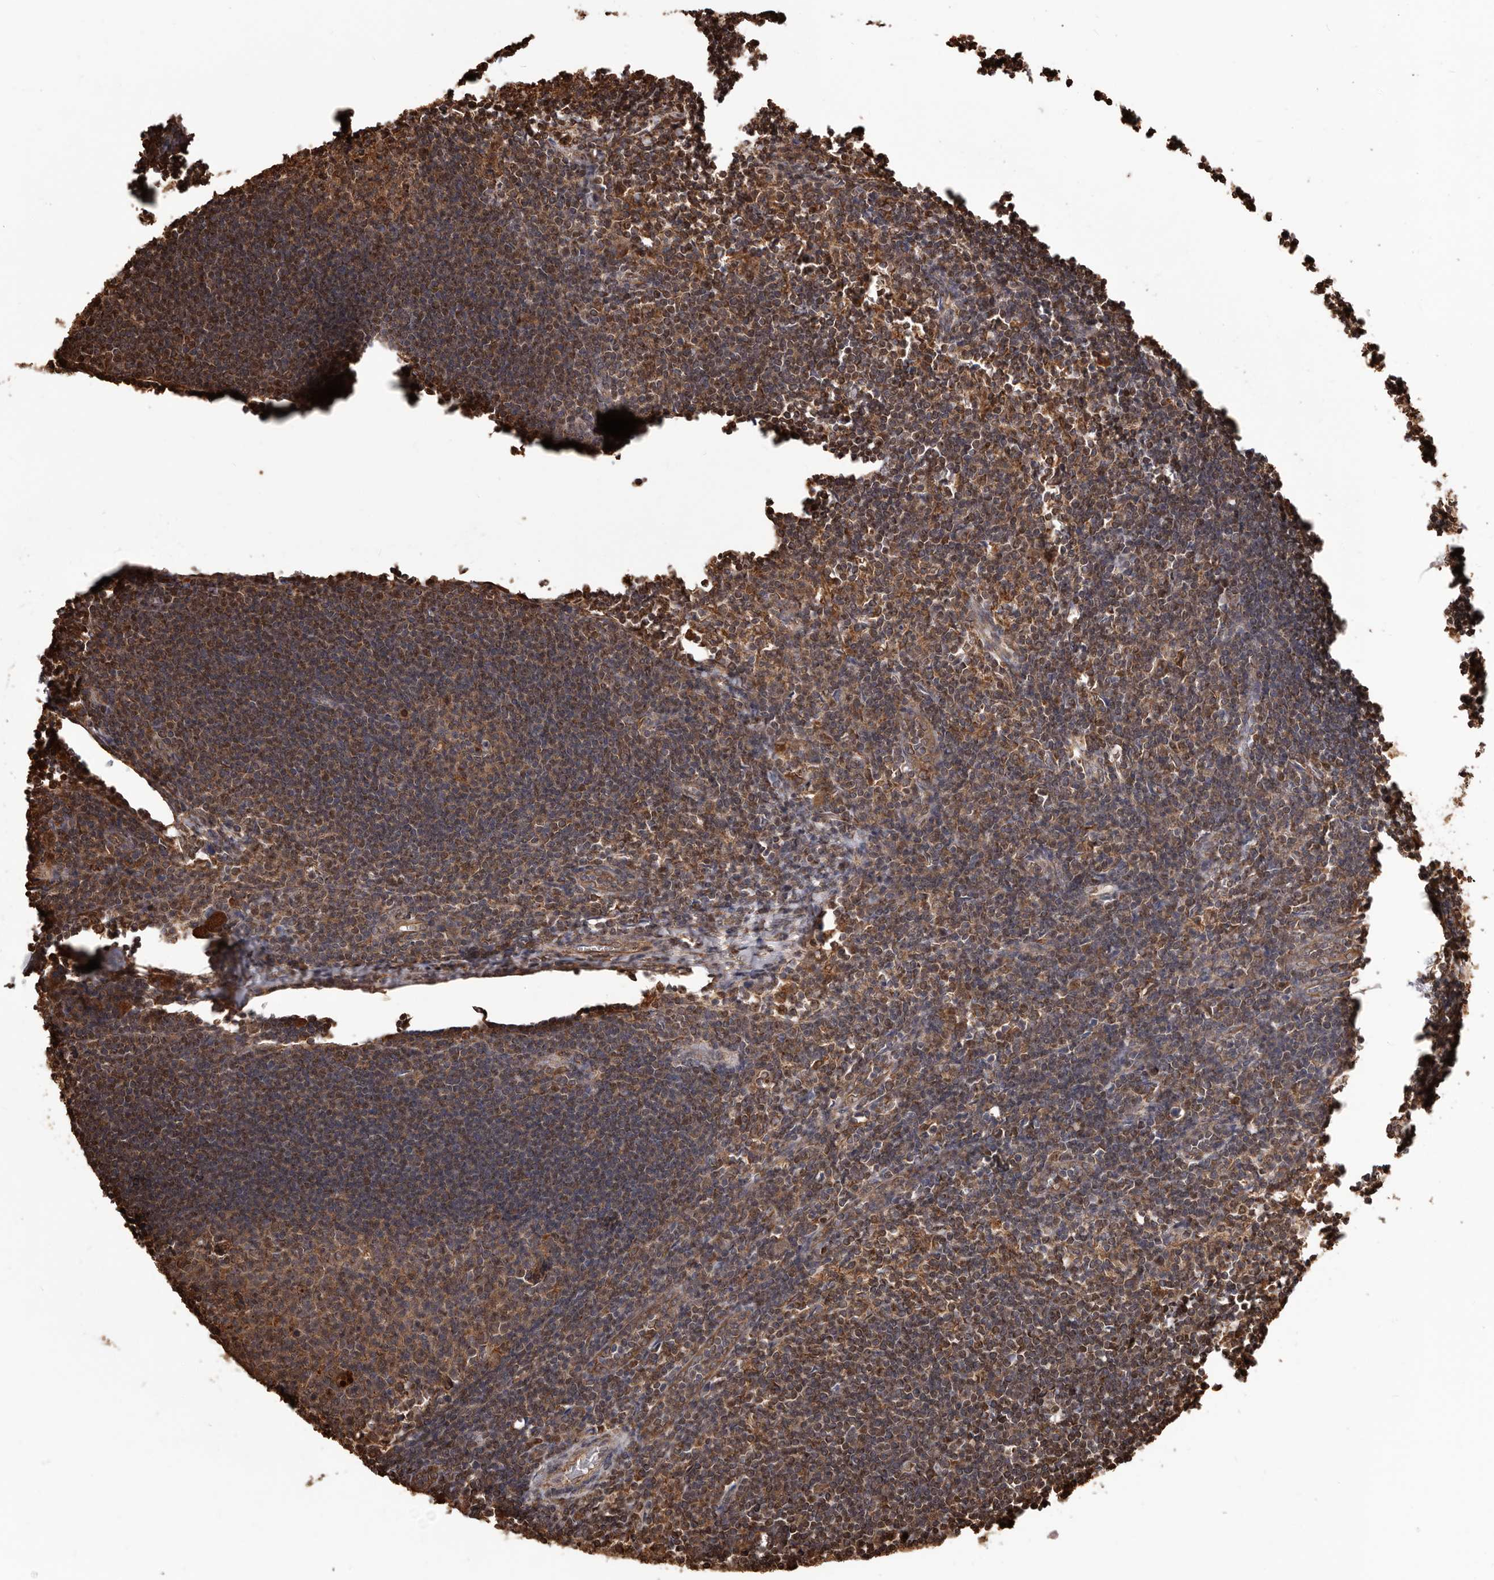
{"staining": {"intensity": "moderate", "quantity": ">75%", "location": "cytoplasmic/membranous"}, "tissue": "lymph node", "cell_type": "Germinal center cells", "image_type": "normal", "snomed": [{"axis": "morphology", "description": "Normal tissue, NOS"}, {"axis": "morphology", "description": "Malignant melanoma, Metastatic site"}, {"axis": "topography", "description": "Lymph node"}], "caption": "Normal lymph node reveals moderate cytoplasmic/membranous positivity in about >75% of germinal center cells, visualized by immunohistochemistry. (Brightfield microscopy of DAB IHC at high magnification).", "gene": "MTO1", "patient": {"sex": "male", "age": 41}}